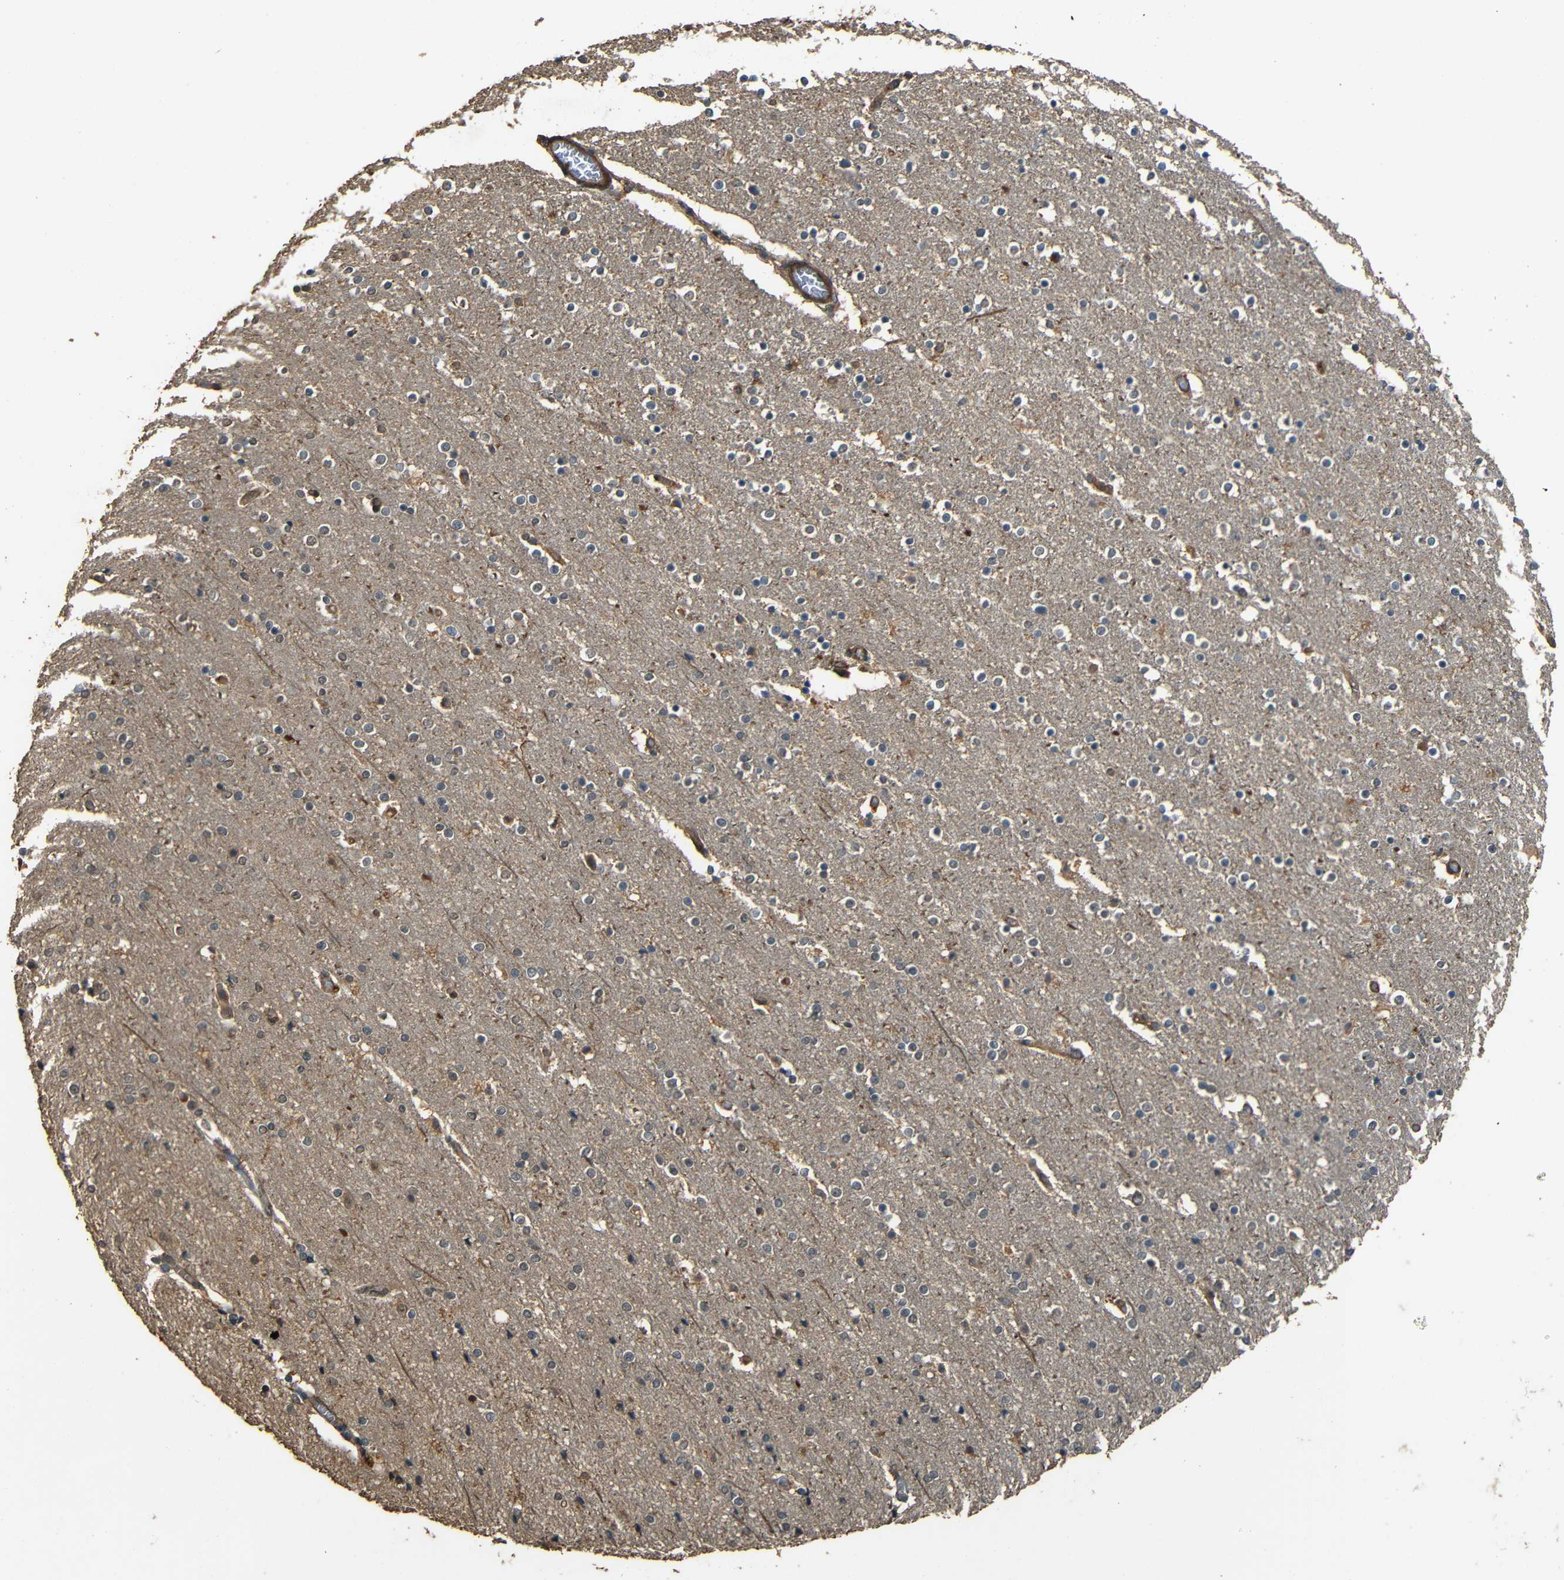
{"staining": {"intensity": "negative", "quantity": "none", "location": "none"}, "tissue": "caudate", "cell_type": "Glial cells", "image_type": "normal", "snomed": [{"axis": "morphology", "description": "Normal tissue, NOS"}, {"axis": "topography", "description": "Lateral ventricle wall"}], "caption": "Glial cells show no significant protein expression in normal caudate. (DAB immunohistochemistry, high magnification).", "gene": "PDE5A", "patient": {"sex": "female", "age": 54}}